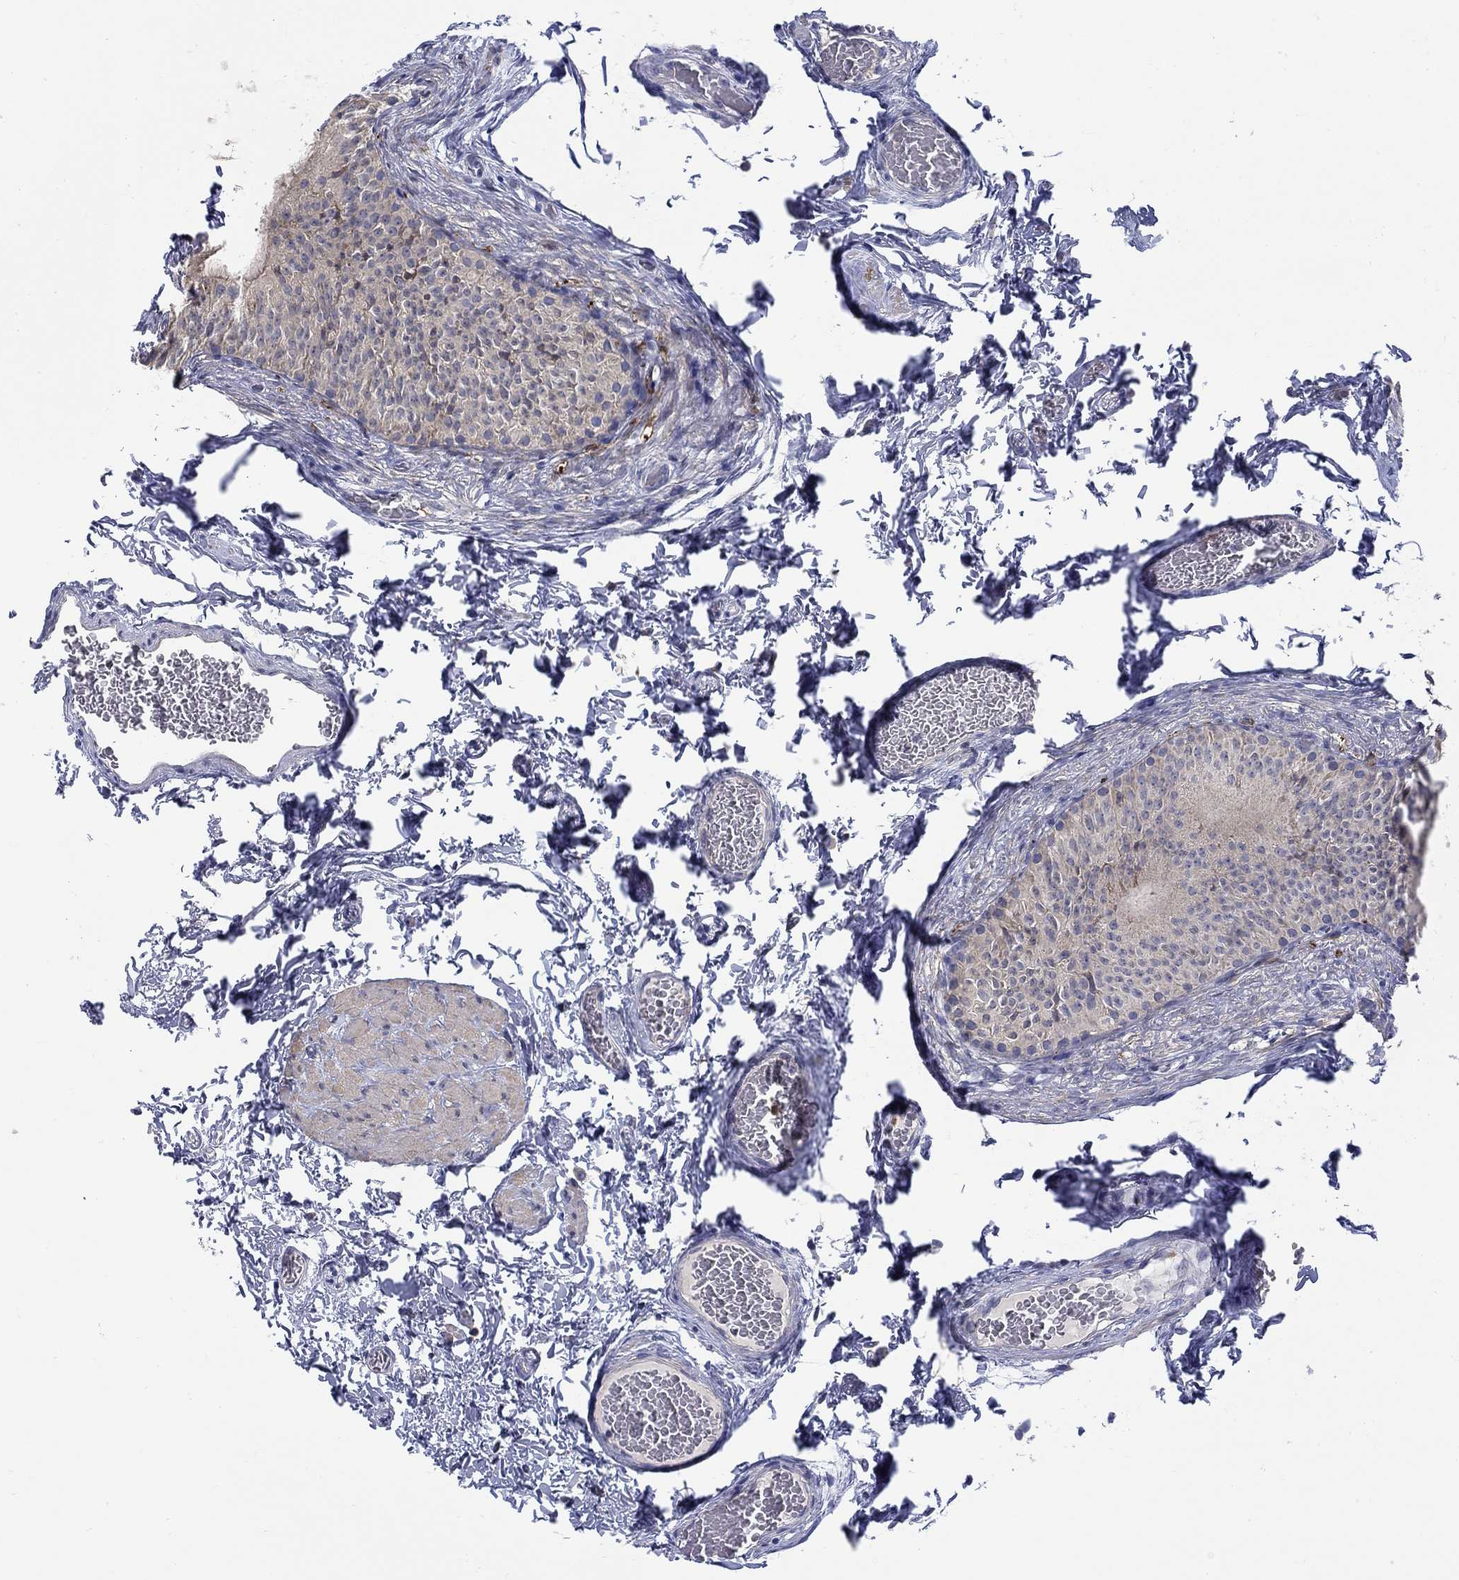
{"staining": {"intensity": "negative", "quantity": "none", "location": "none"}, "tissue": "epididymis", "cell_type": "Glandular cells", "image_type": "normal", "snomed": [{"axis": "morphology", "description": "Normal tissue, NOS"}, {"axis": "topography", "description": "Epididymis"}, {"axis": "topography", "description": "Vas deferens"}], "caption": "Image shows no significant protein positivity in glandular cells of benign epididymis. Nuclei are stained in blue.", "gene": "ABCA4", "patient": {"sex": "male", "age": 23}}